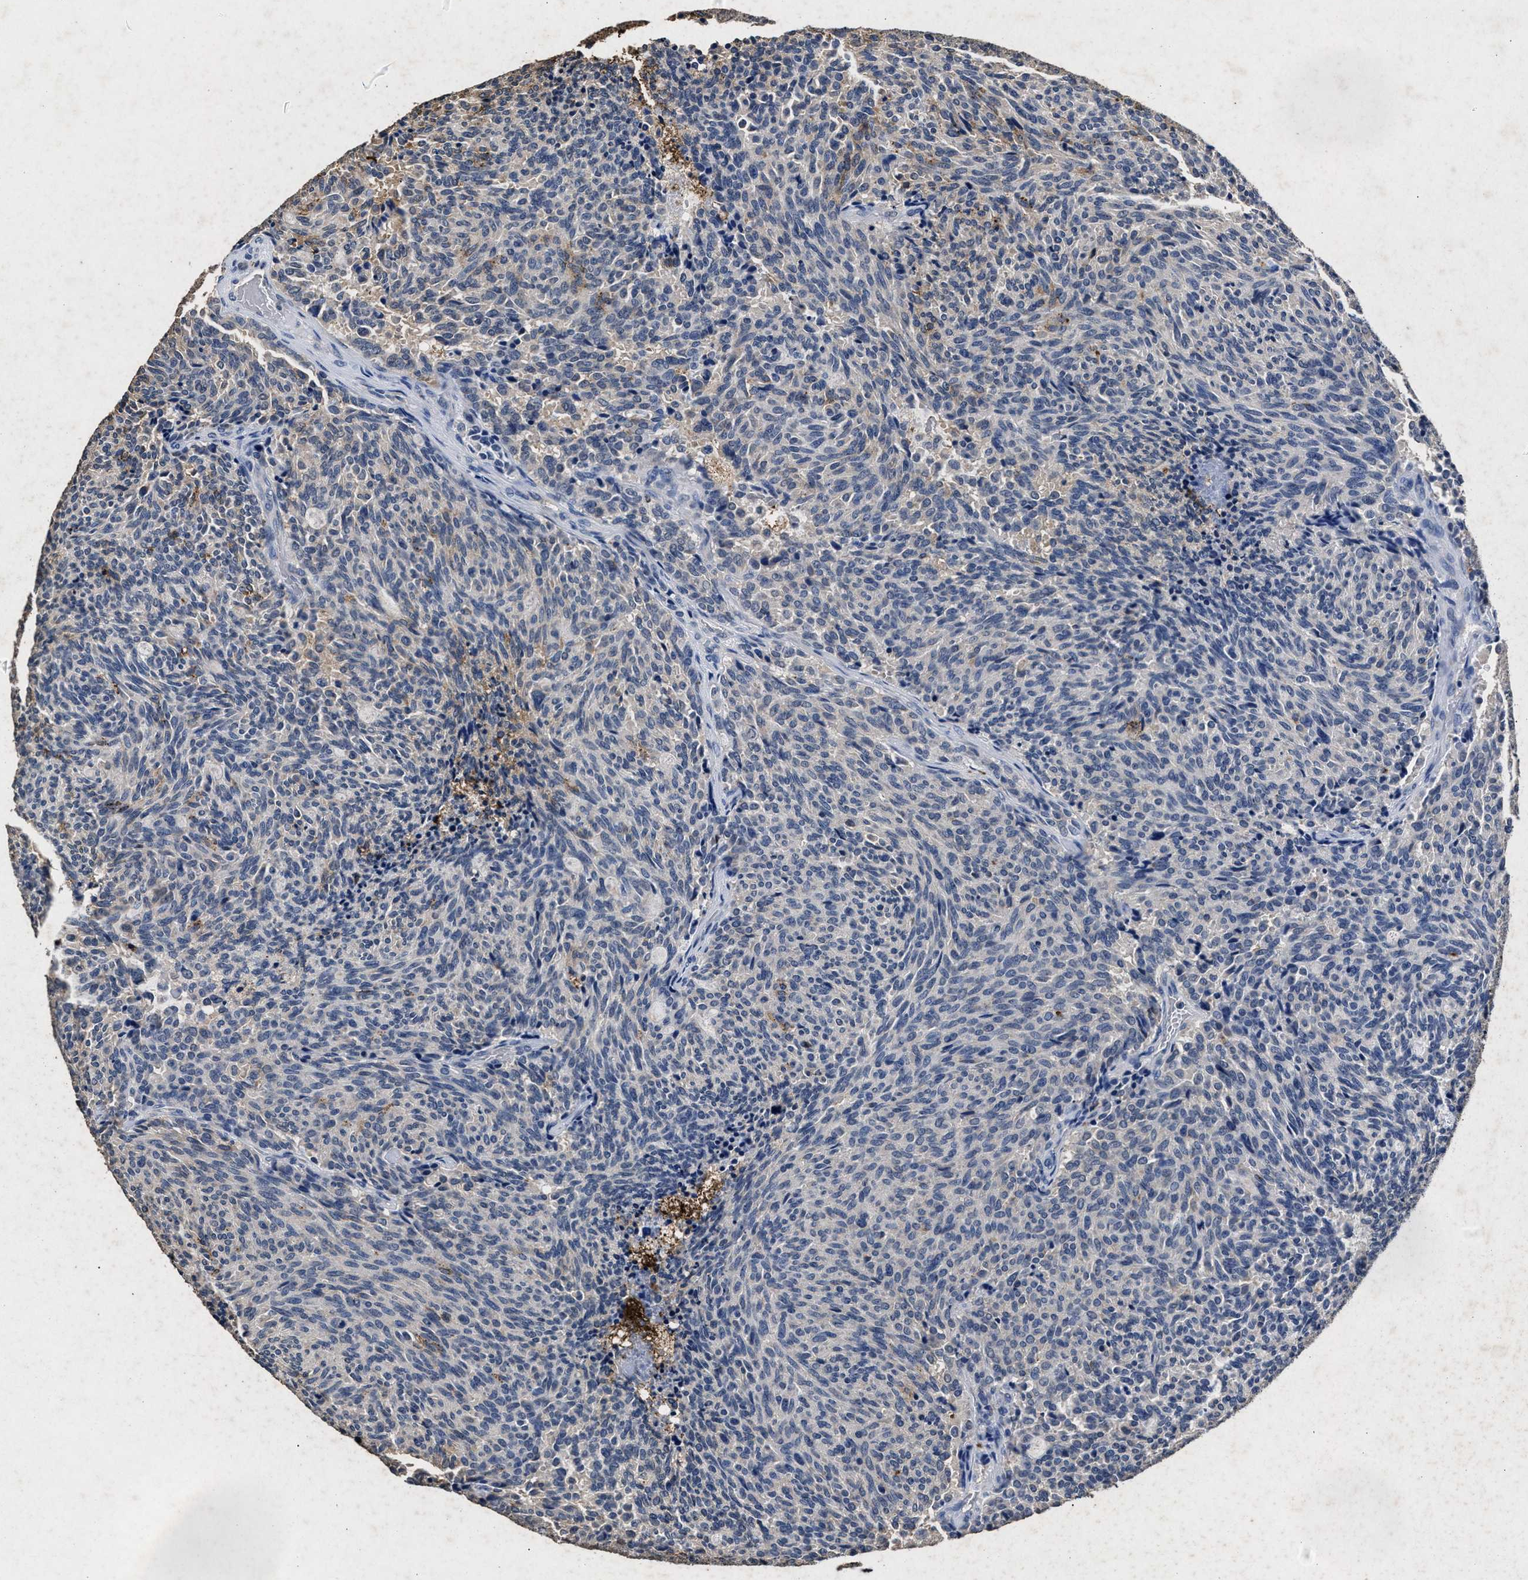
{"staining": {"intensity": "negative", "quantity": "none", "location": "none"}, "tissue": "carcinoid", "cell_type": "Tumor cells", "image_type": "cancer", "snomed": [{"axis": "morphology", "description": "Carcinoid, malignant, NOS"}, {"axis": "topography", "description": "Pancreas"}], "caption": "This micrograph is of carcinoid stained with IHC to label a protein in brown with the nuclei are counter-stained blue. There is no staining in tumor cells. (Brightfield microscopy of DAB (3,3'-diaminobenzidine) immunohistochemistry (IHC) at high magnification).", "gene": "LTB4R2", "patient": {"sex": "female", "age": 54}}